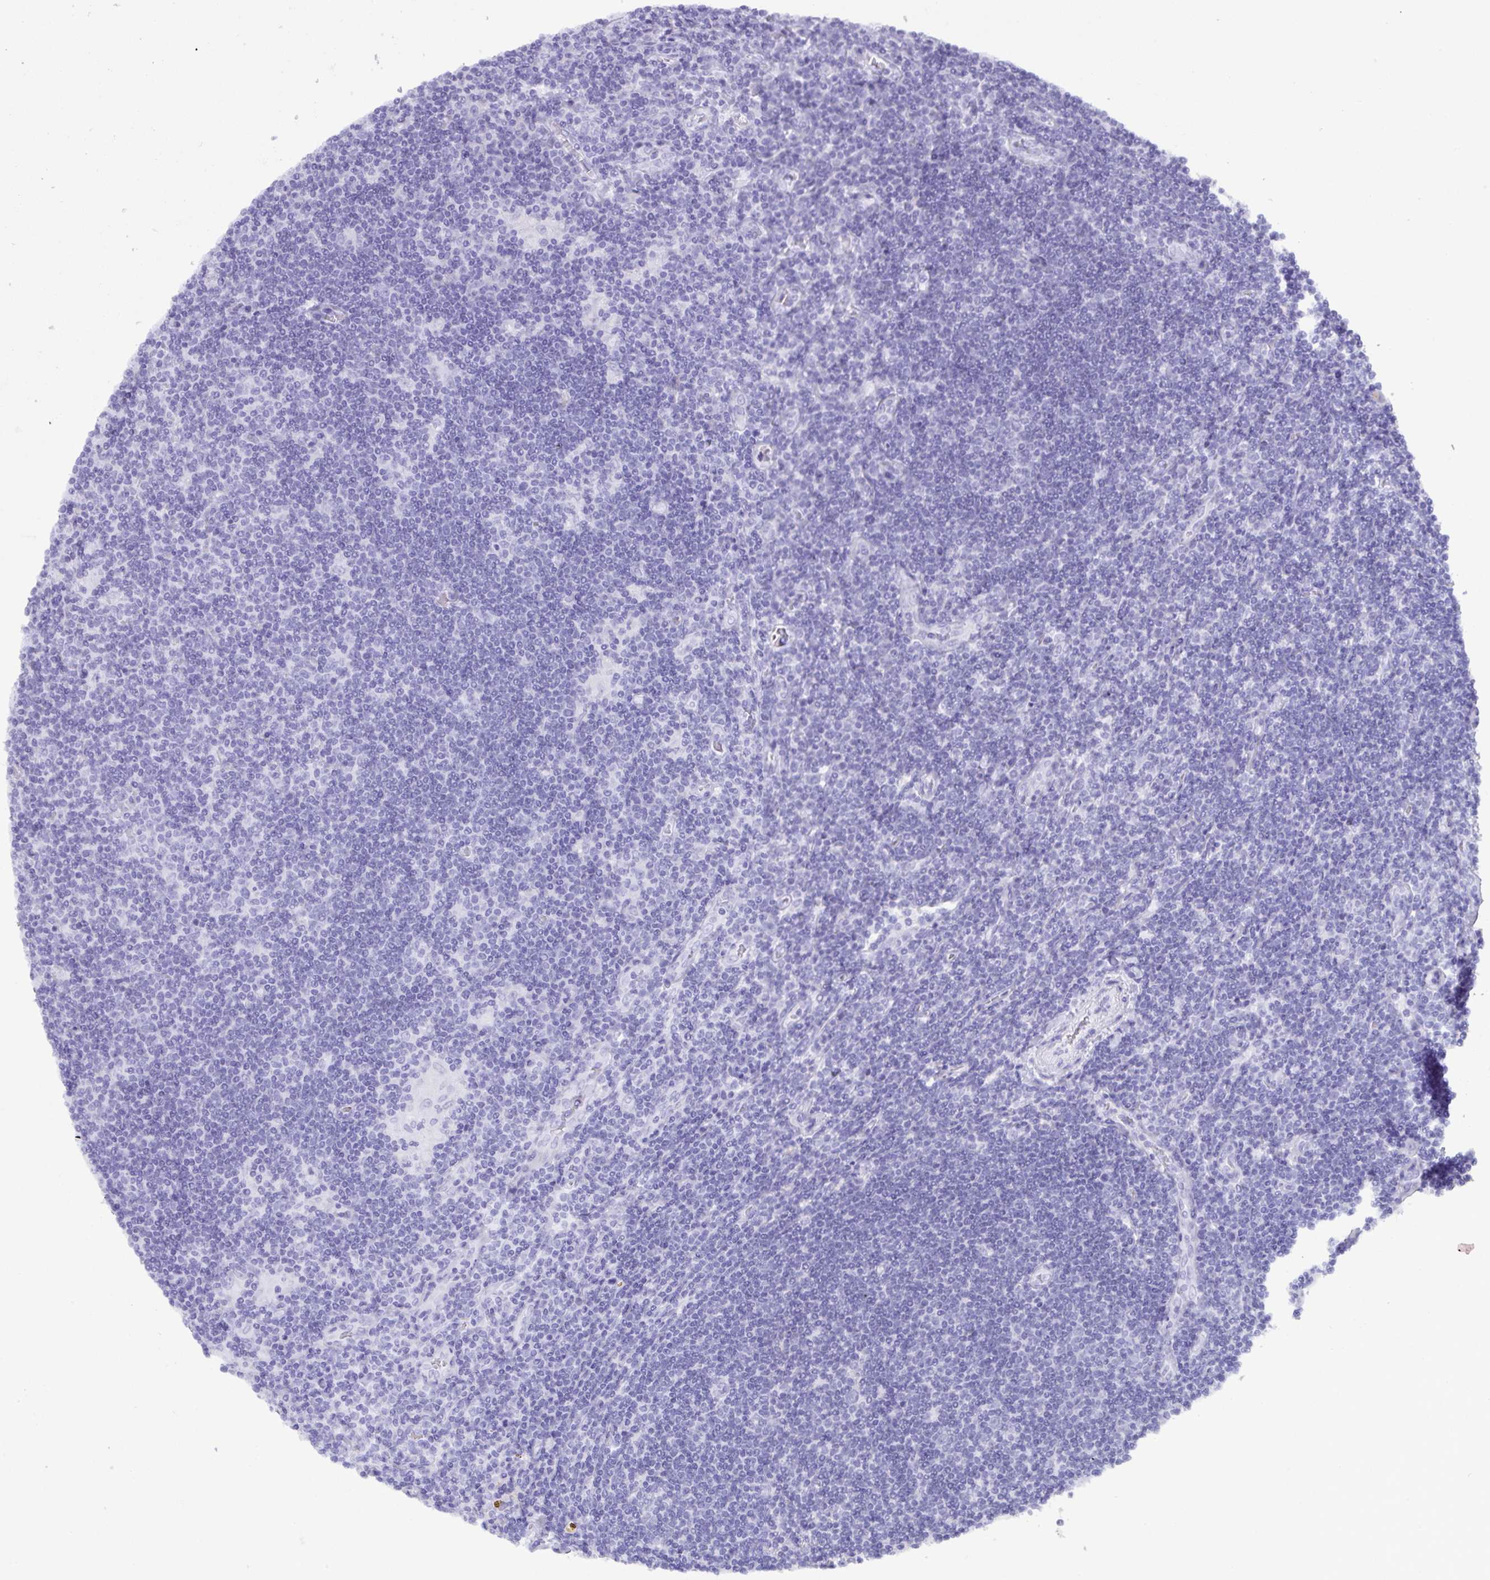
{"staining": {"intensity": "negative", "quantity": "none", "location": "none"}, "tissue": "lymphoma", "cell_type": "Tumor cells", "image_type": "cancer", "snomed": [{"axis": "morphology", "description": "Hodgkin's disease, NOS"}, {"axis": "topography", "description": "Lymph node"}], "caption": "Tumor cells show no significant expression in lymphoma. (Brightfield microscopy of DAB (3,3'-diaminobenzidine) immunohistochemistry at high magnification).", "gene": "C4orf33", "patient": {"sex": "male", "age": 40}}